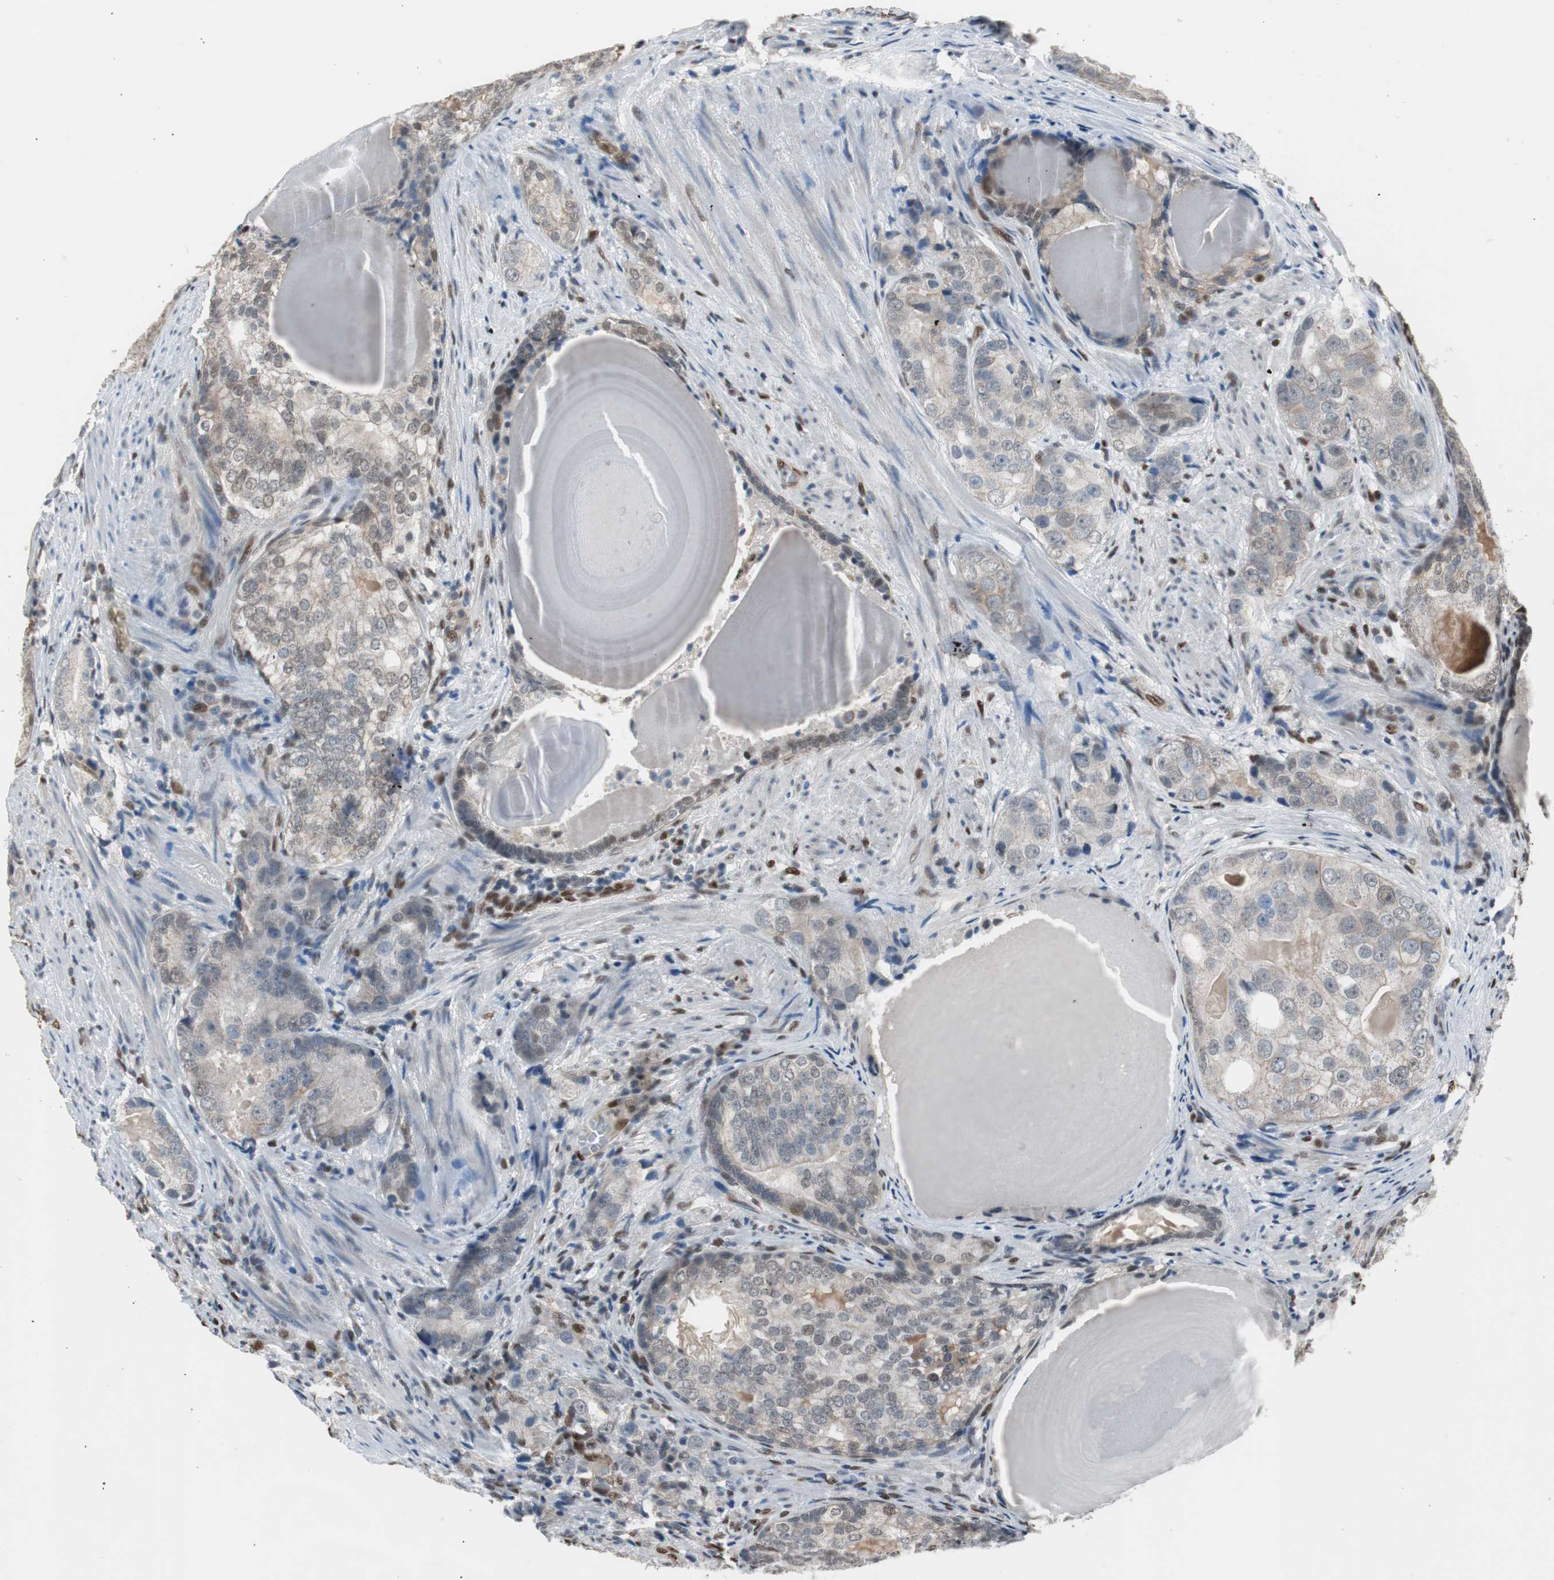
{"staining": {"intensity": "weak", "quantity": "<25%", "location": "cytoplasmic/membranous,nuclear"}, "tissue": "prostate cancer", "cell_type": "Tumor cells", "image_type": "cancer", "snomed": [{"axis": "morphology", "description": "Adenocarcinoma, High grade"}, {"axis": "topography", "description": "Prostate"}], "caption": "Micrograph shows no protein staining in tumor cells of prostate cancer tissue.", "gene": "PML", "patient": {"sex": "male", "age": 66}}